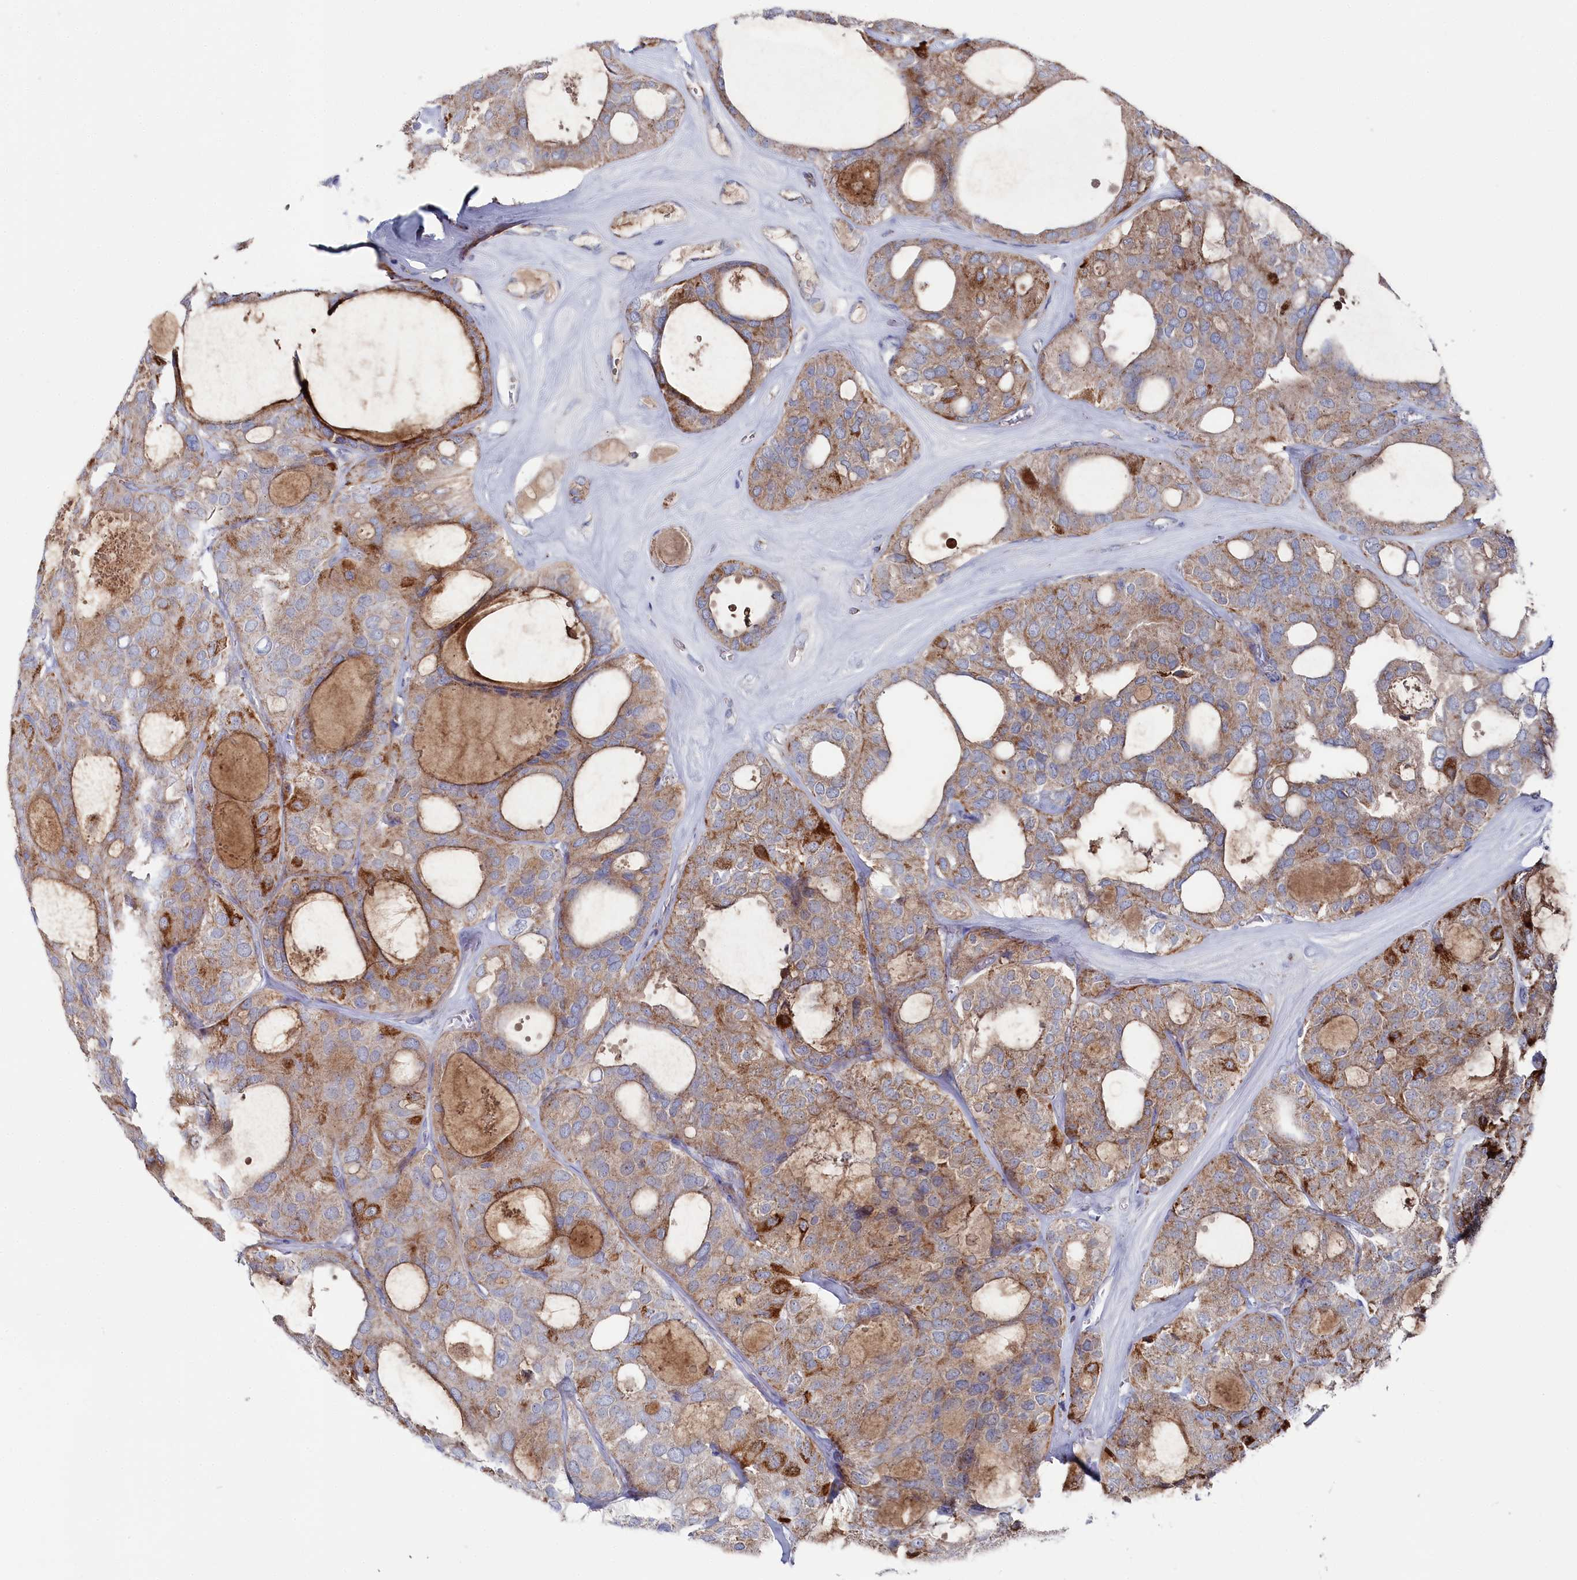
{"staining": {"intensity": "moderate", "quantity": ">75%", "location": "cytoplasmic/membranous"}, "tissue": "thyroid cancer", "cell_type": "Tumor cells", "image_type": "cancer", "snomed": [{"axis": "morphology", "description": "Follicular adenoma carcinoma, NOS"}, {"axis": "topography", "description": "Thyroid gland"}], "caption": "A brown stain labels moderate cytoplasmic/membranous staining of a protein in human thyroid cancer tumor cells.", "gene": "GLS2", "patient": {"sex": "male", "age": 75}}